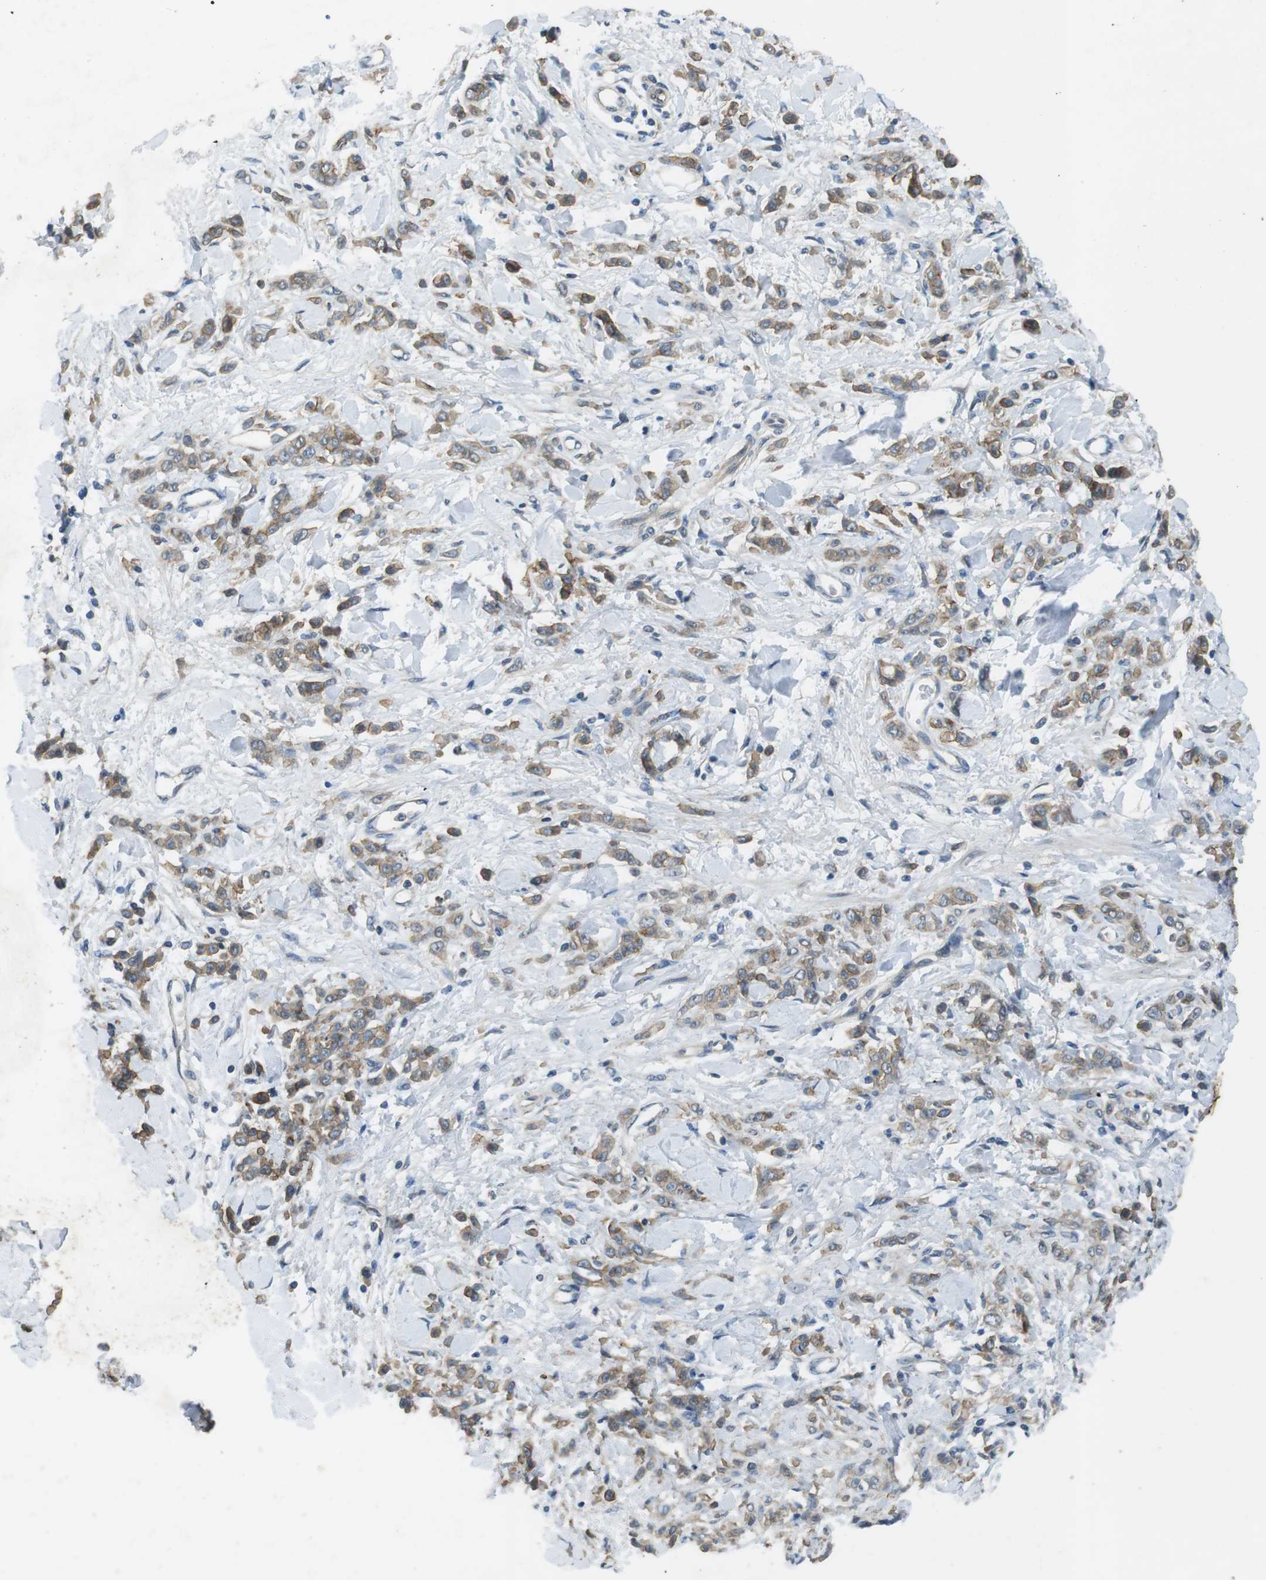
{"staining": {"intensity": "moderate", "quantity": ">75%", "location": "cytoplasmic/membranous"}, "tissue": "stomach cancer", "cell_type": "Tumor cells", "image_type": "cancer", "snomed": [{"axis": "morphology", "description": "Normal tissue, NOS"}, {"axis": "morphology", "description": "Adenocarcinoma, NOS"}, {"axis": "topography", "description": "Stomach"}], "caption": "Moderate cytoplasmic/membranous staining for a protein is present in approximately >75% of tumor cells of stomach cancer (adenocarcinoma) using IHC.", "gene": "CLDN7", "patient": {"sex": "male", "age": 82}}